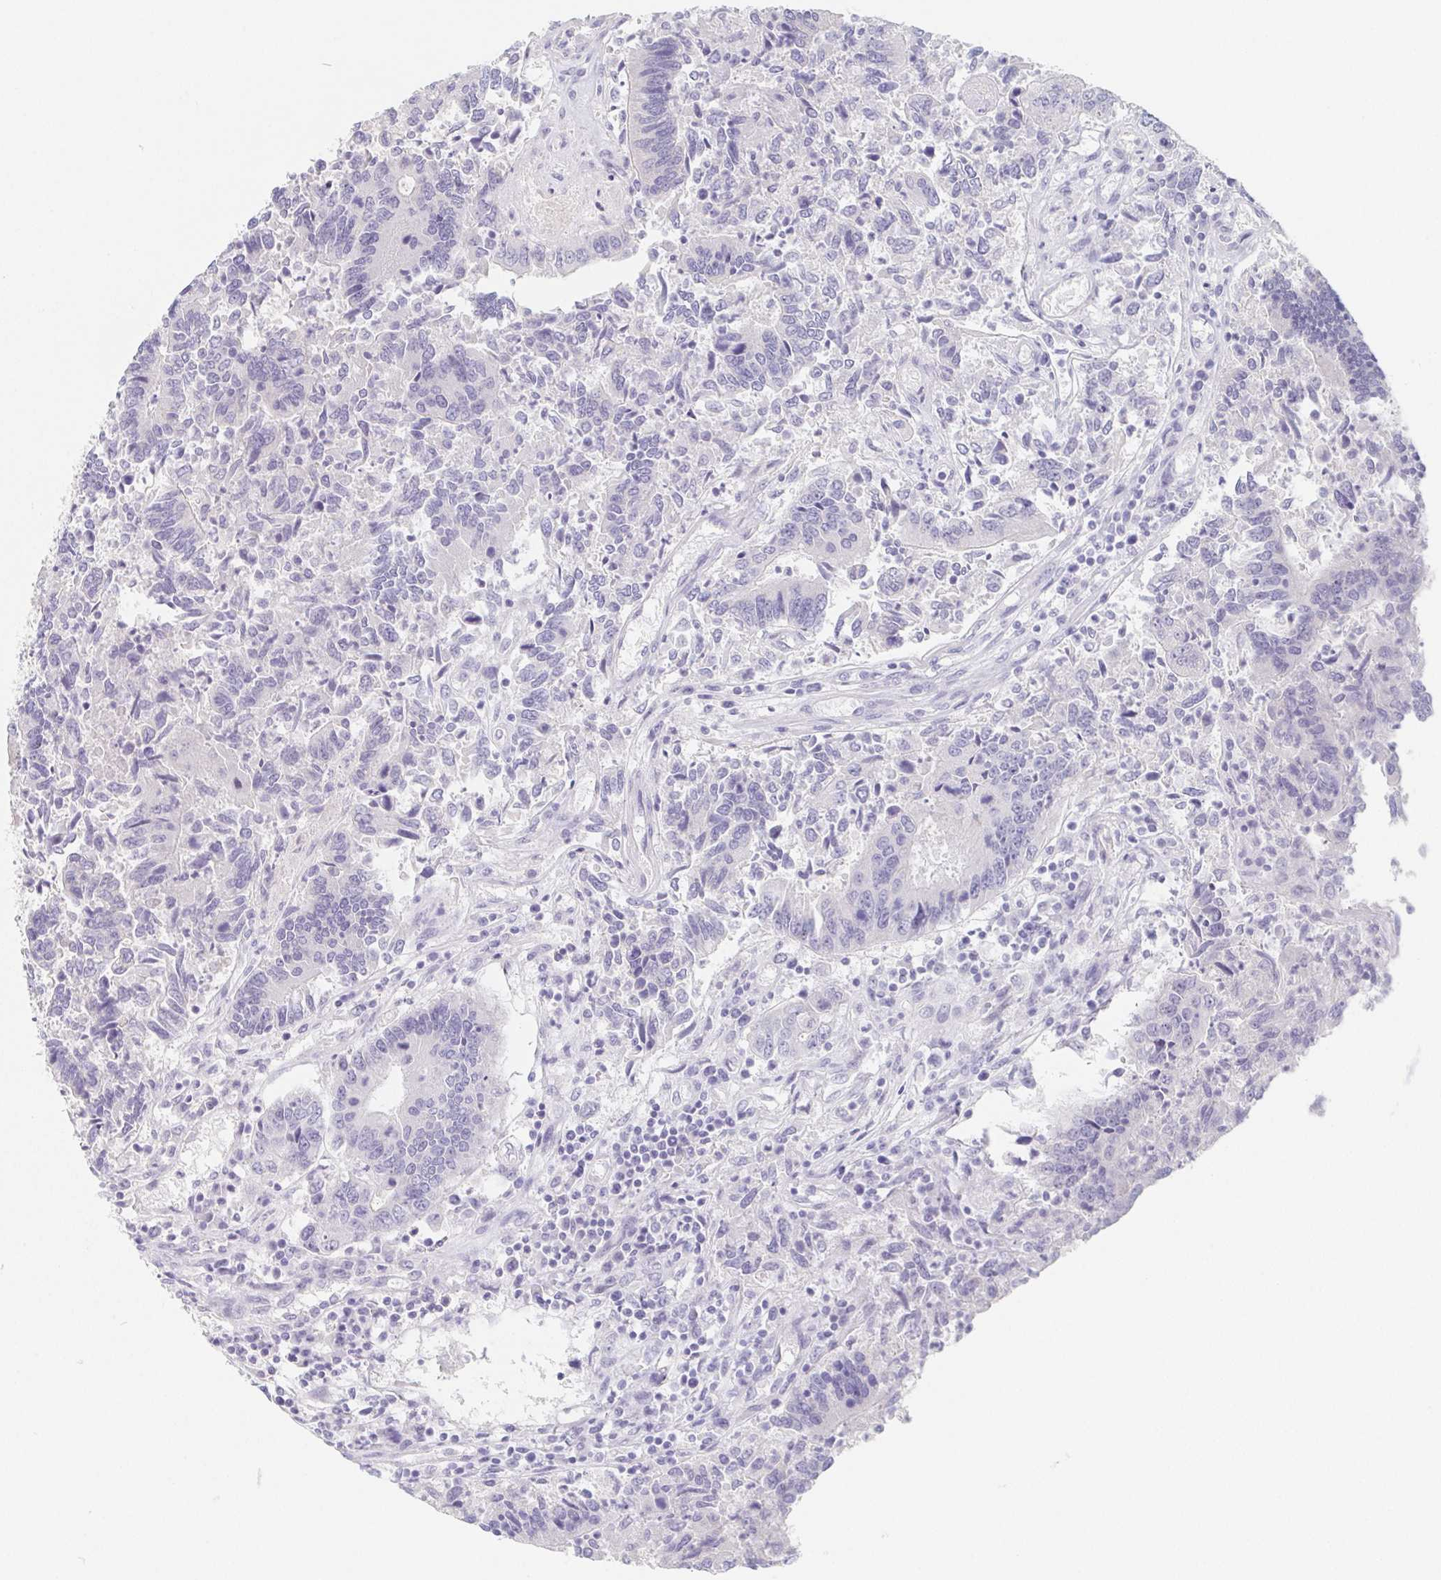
{"staining": {"intensity": "negative", "quantity": "none", "location": "none"}, "tissue": "colorectal cancer", "cell_type": "Tumor cells", "image_type": "cancer", "snomed": [{"axis": "morphology", "description": "Adenocarcinoma, NOS"}, {"axis": "topography", "description": "Colon"}], "caption": "A micrograph of human colorectal cancer is negative for staining in tumor cells.", "gene": "GLIPR1L1", "patient": {"sex": "female", "age": 67}}